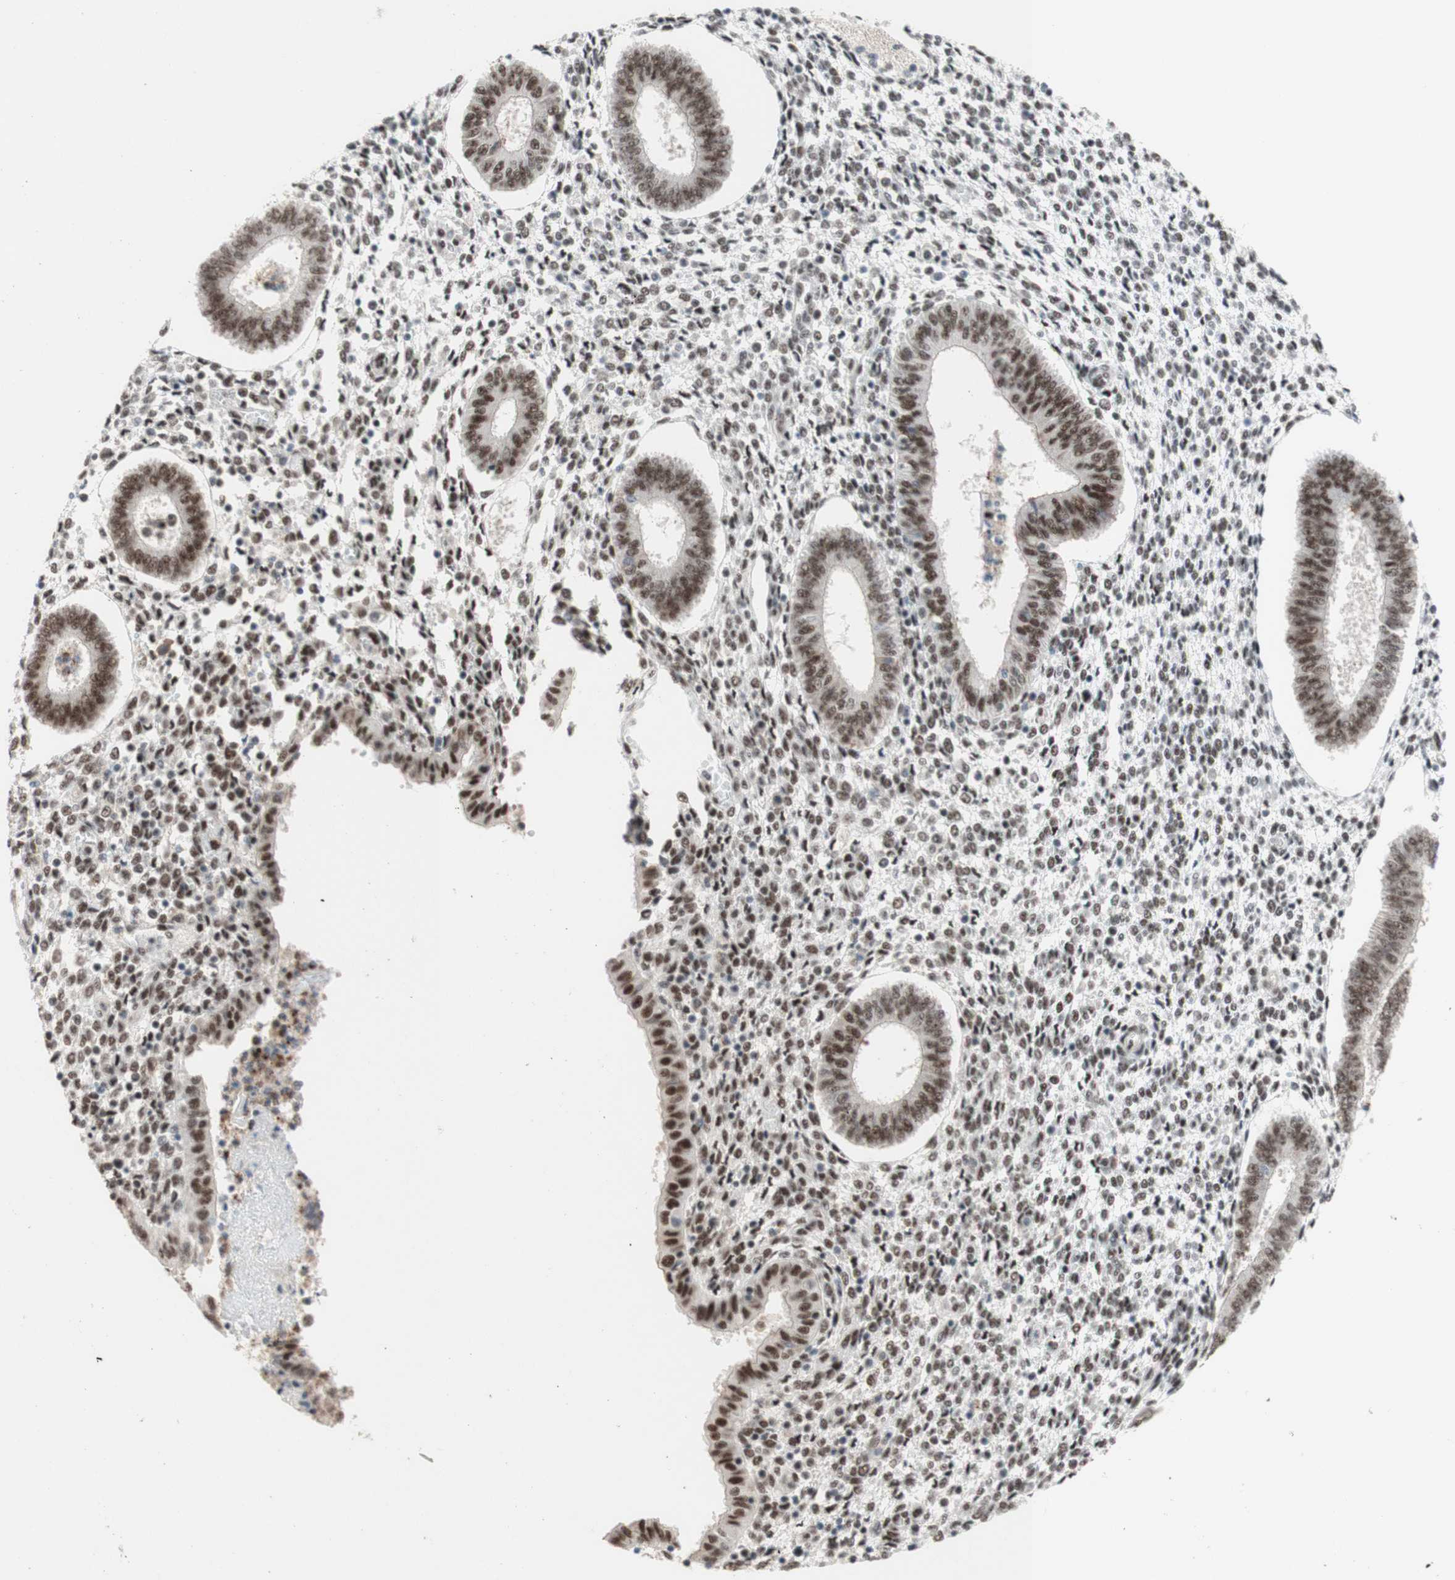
{"staining": {"intensity": "moderate", "quantity": ">75%", "location": "nuclear"}, "tissue": "endometrium", "cell_type": "Cells in endometrial stroma", "image_type": "normal", "snomed": [{"axis": "morphology", "description": "Normal tissue, NOS"}, {"axis": "topography", "description": "Endometrium"}], "caption": "A high-resolution photomicrograph shows immunohistochemistry staining of benign endometrium, which exhibits moderate nuclear expression in about >75% of cells in endometrial stroma.", "gene": "PRPF19", "patient": {"sex": "female", "age": 35}}